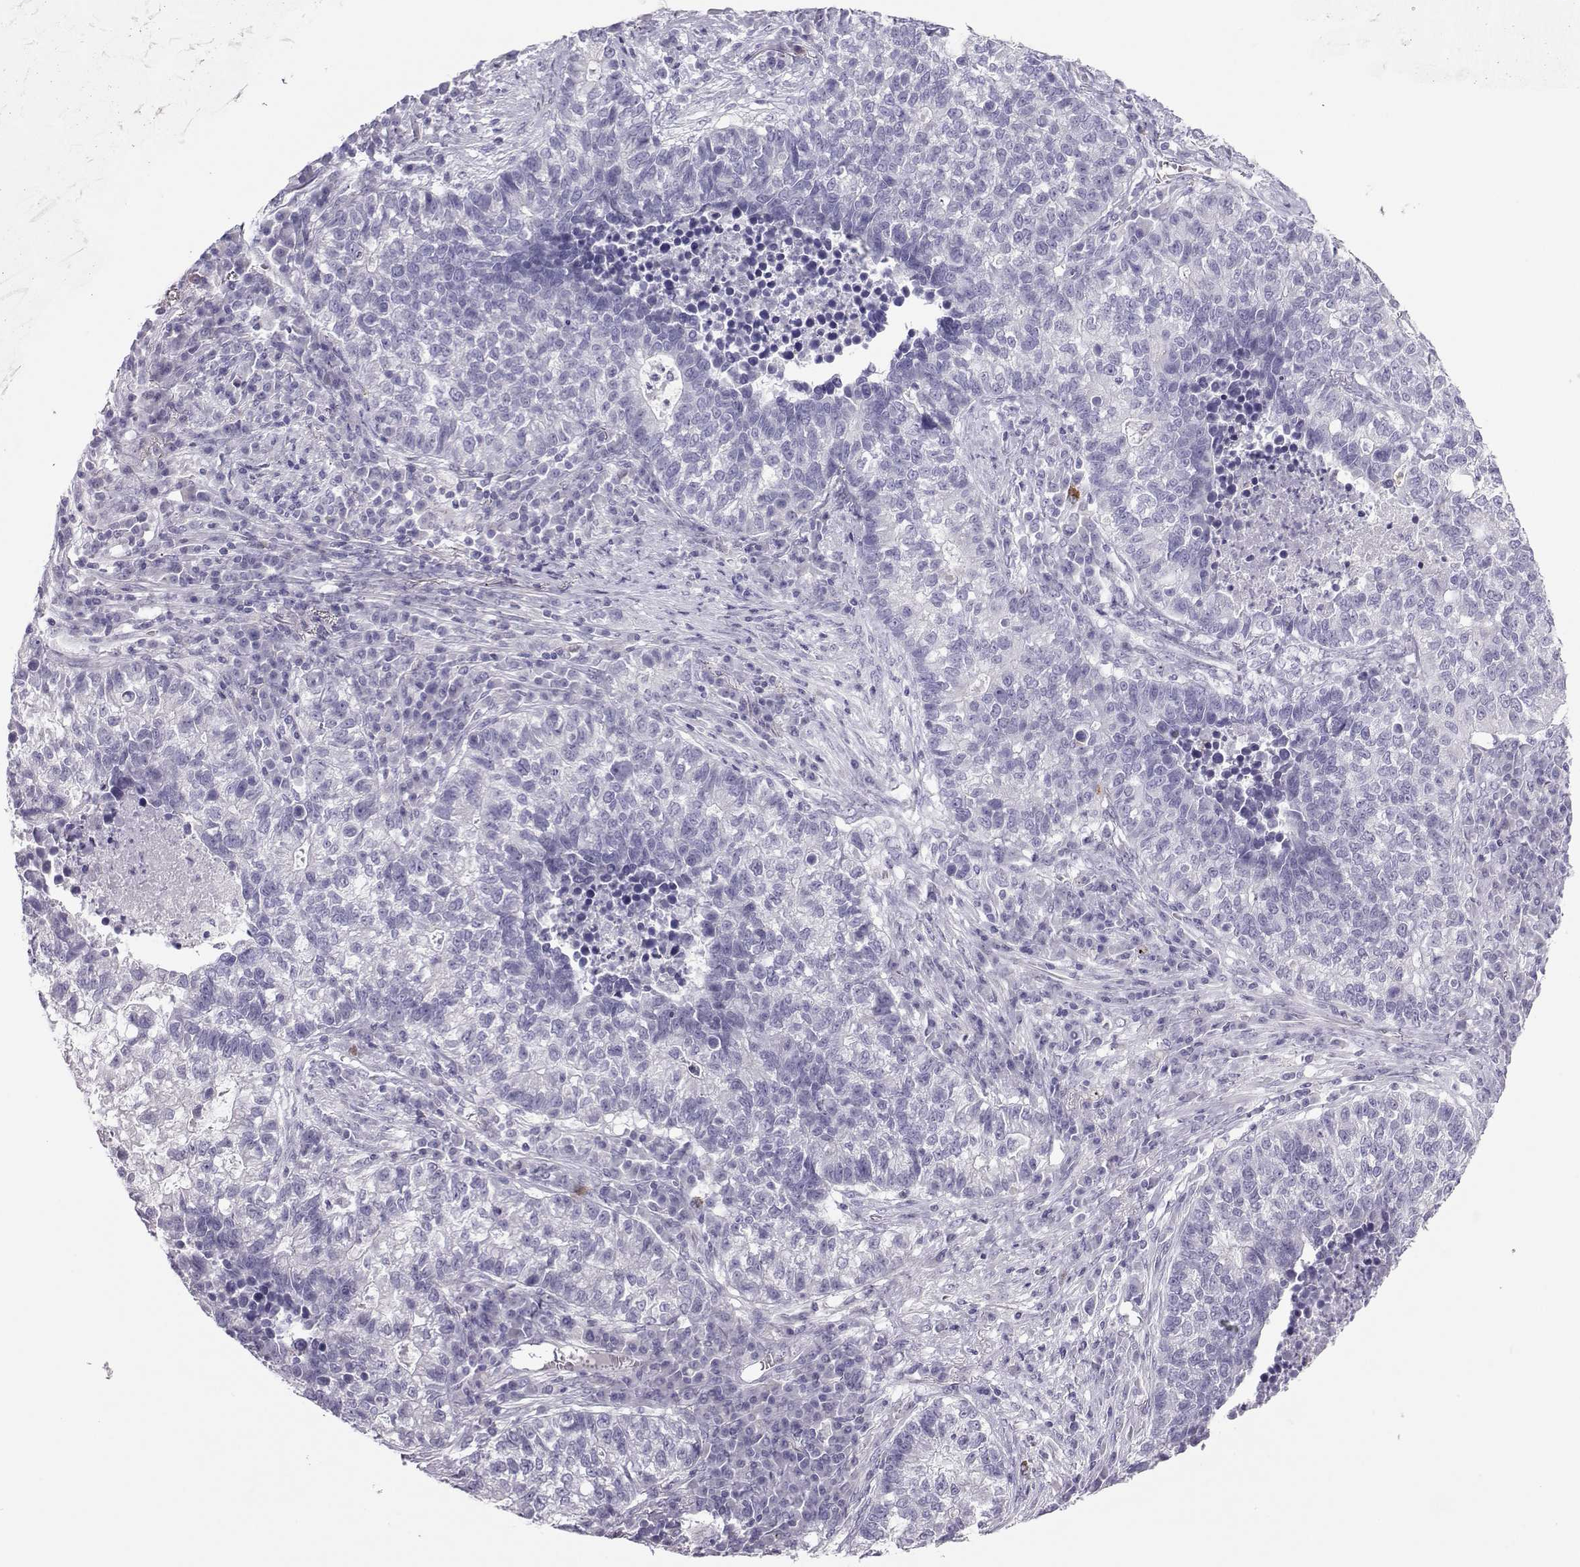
{"staining": {"intensity": "negative", "quantity": "none", "location": "none"}, "tissue": "lung cancer", "cell_type": "Tumor cells", "image_type": "cancer", "snomed": [{"axis": "morphology", "description": "Adenocarcinoma, NOS"}, {"axis": "topography", "description": "Lung"}], "caption": "Immunohistochemistry (IHC) photomicrograph of lung cancer stained for a protein (brown), which exhibits no expression in tumor cells. Nuclei are stained in blue.", "gene": "TRPM7", "patient": {"sex": "male", "age": 57}}